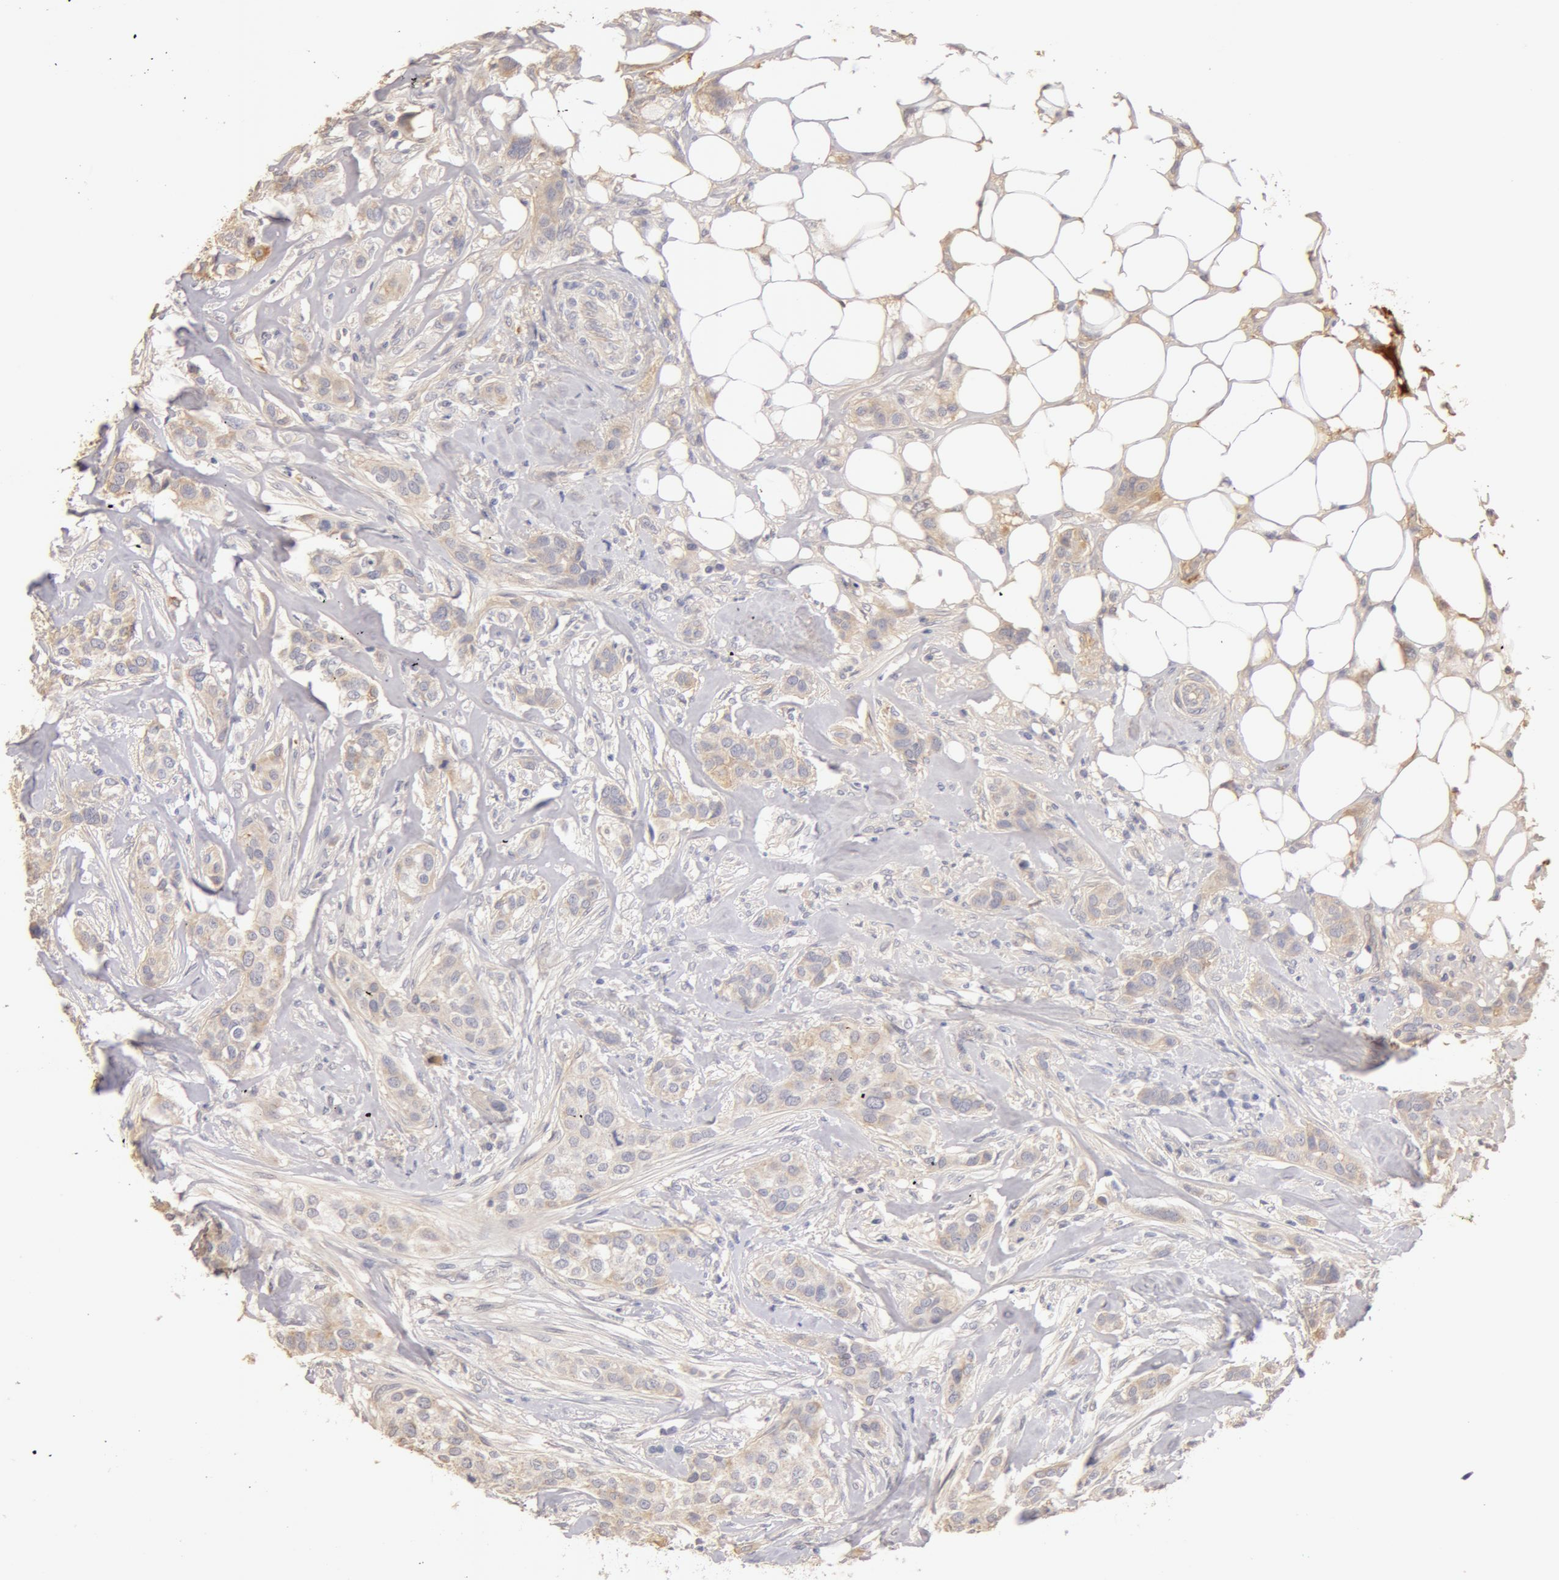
{"staining": {"intensity": "weak", "quantity": ">75%", "location": "cytoplasmic/membranous"}, "tissue": "breast cancer", "cell_type": "Tumor cells", "image_type": "cancer", "snomed": [{"axis": "morphology", "description": "Duct carcinoma"}, {"axis": "topography", "description": "Breast"}], "caption": "Breast intraductal carcinoma stained with DAB immunohistochemistry reveals low levels of weak cytoplasmic/membranous positivity in approximately >75% of tumor cells.", "gene": "TF", "patient": {"sex": "female", "age": 45}}